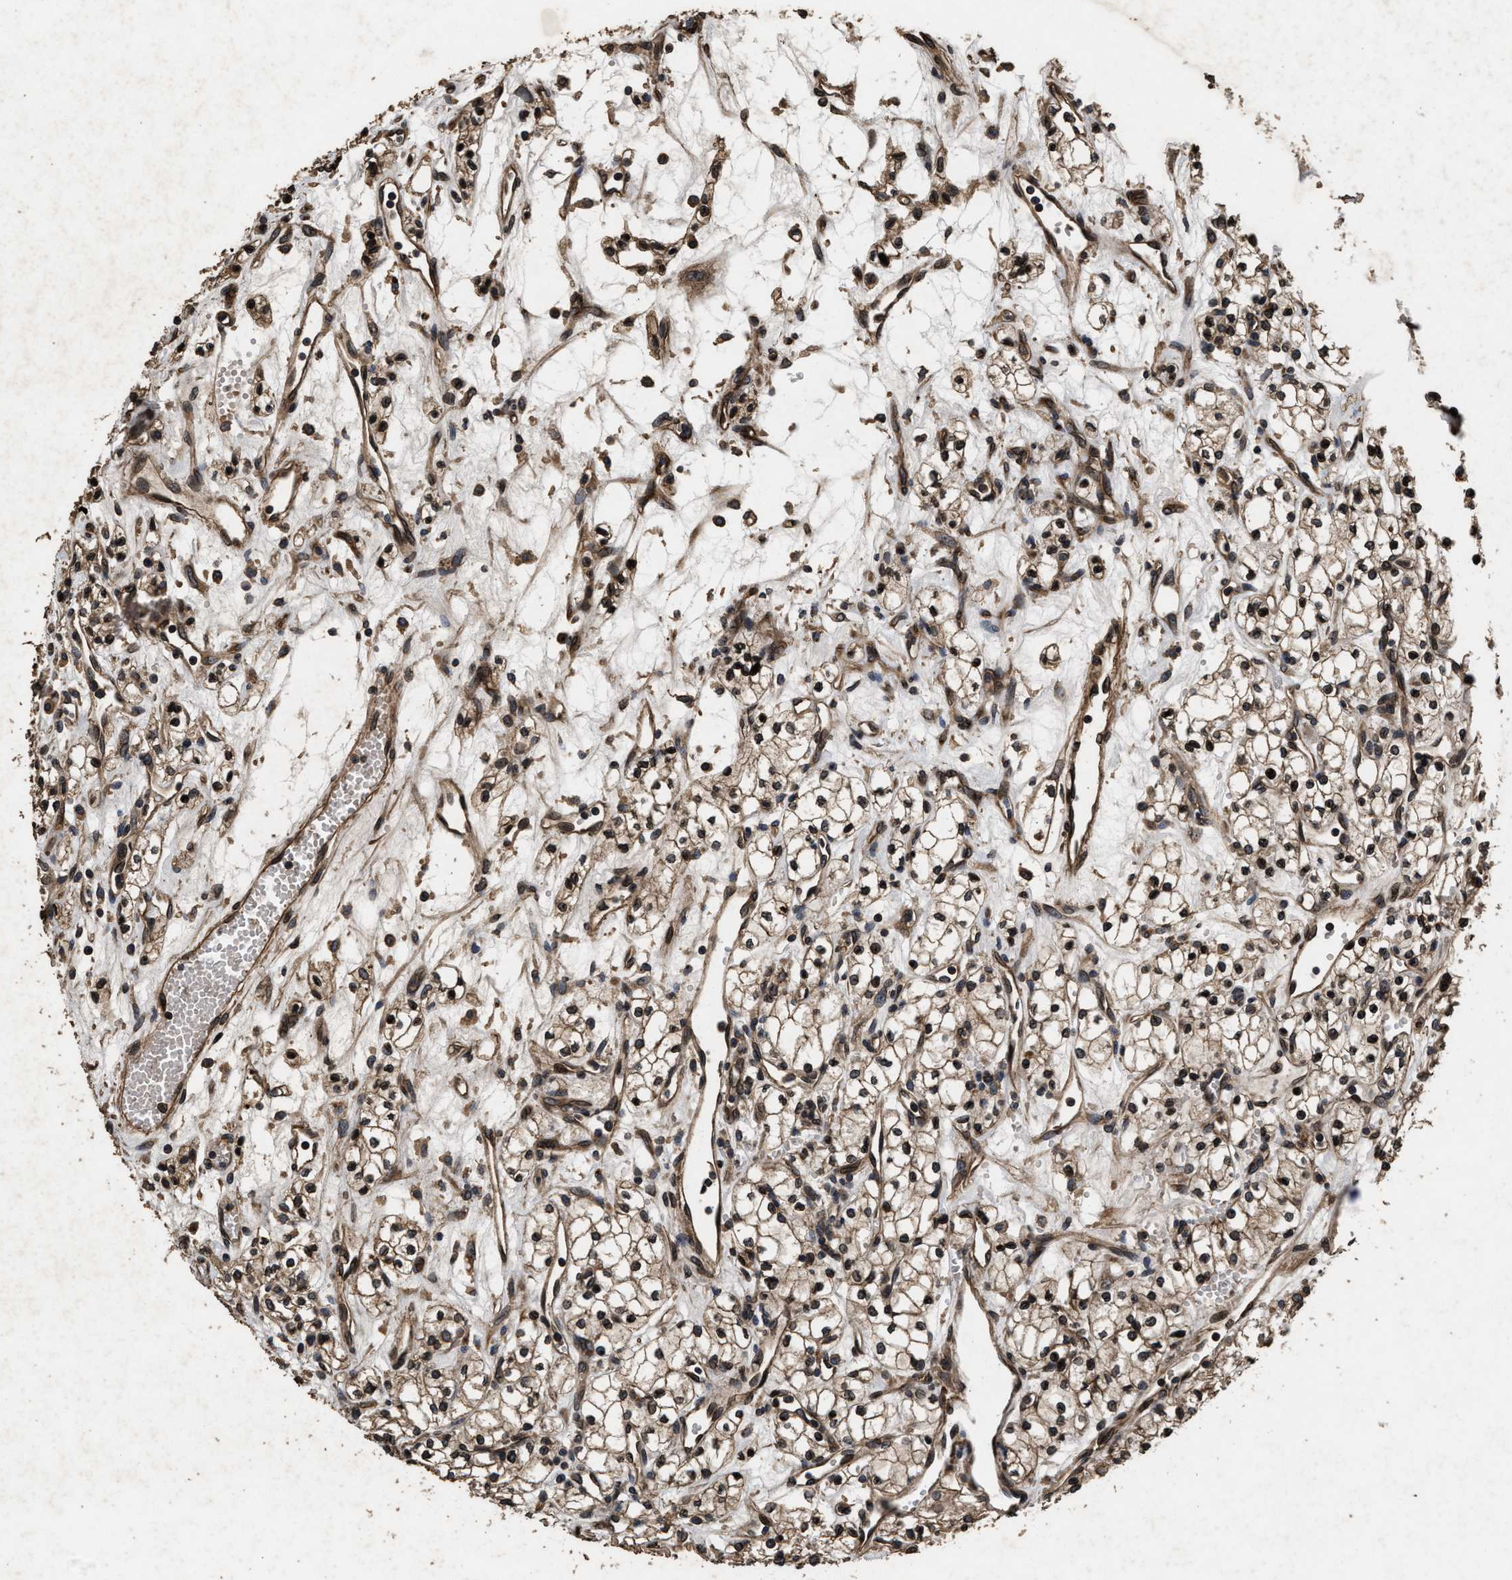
{"staining": {"intensity": "moderate", "quantity": ">75%", "location": "cytoplasmic/membranous,nuclear"}, "tissue": "renal cancer", "cell_type": "Tumor cells", "image_type": "cancer", "snomed": [{"axis": "morphology", "description": "Adenocarcinoma, NOS"}, {"axis": "topography", "description": "Kidney"}], "caption": "Brown immunohistochemical staining in human renal adenocarcinoma shows moderate cytoplasmic/membranous and nuclear positivity in approximately >75% of tumor cells. The staining was performed using DAB, with brown indicating positive protein expression. Nuclei are stained blue with hematoxylin.", "gene": "ACCS", "patient": {"sex": "male", "age": 59}}